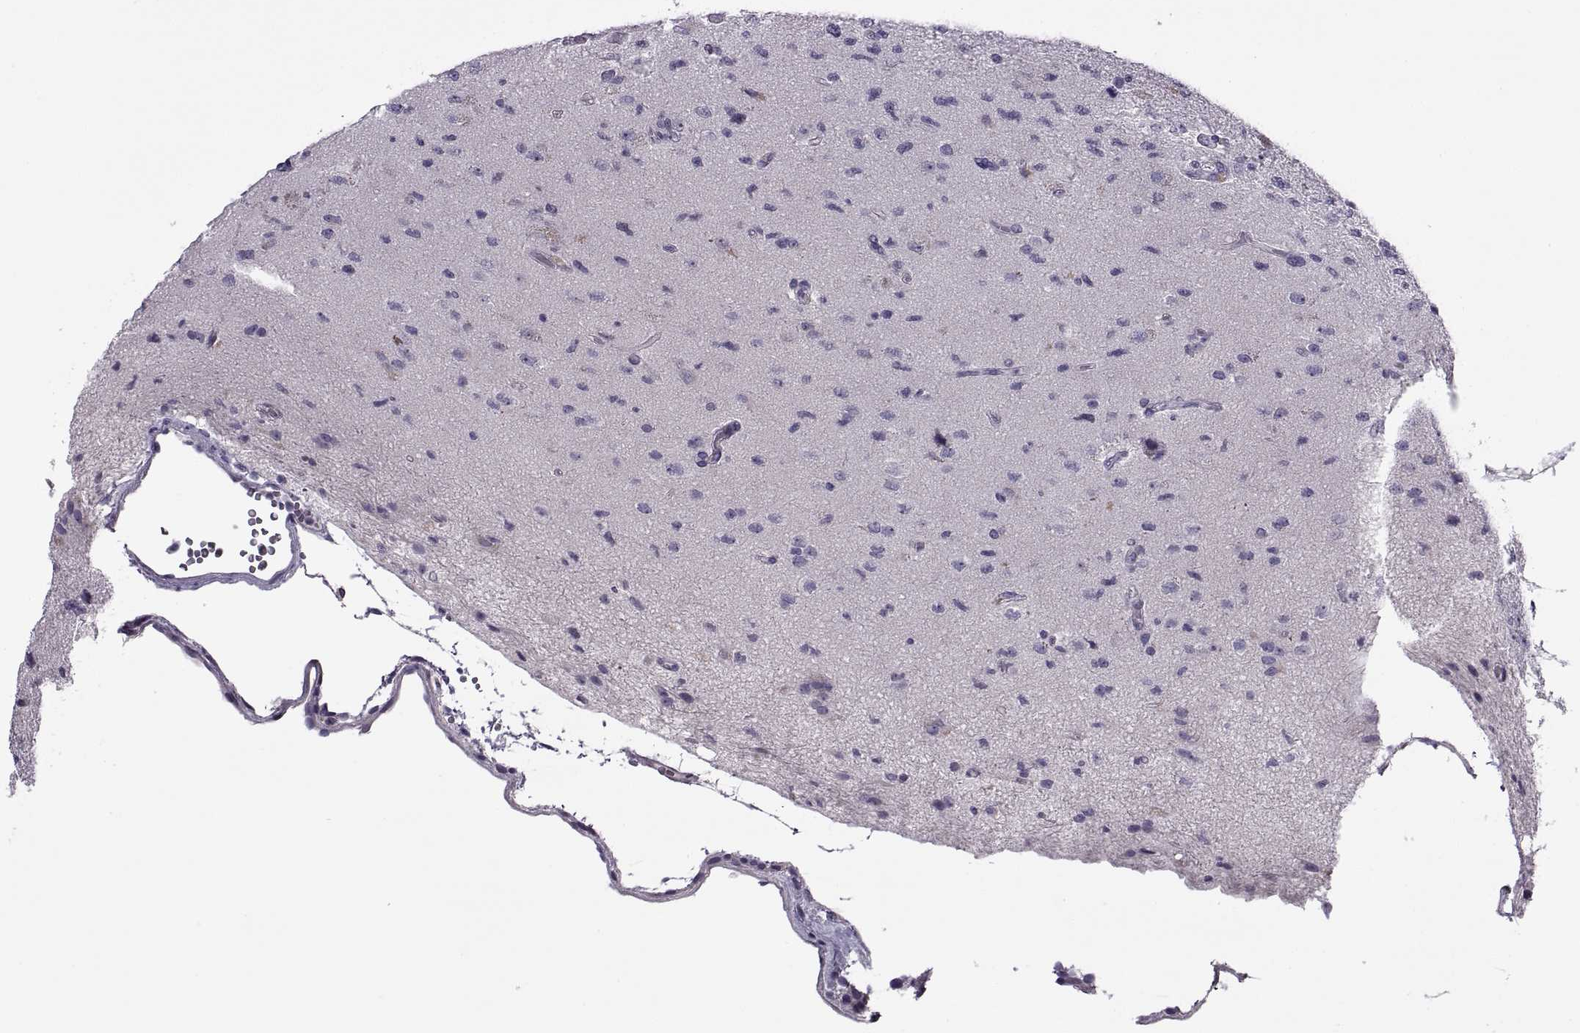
{"staining": {"intensity": "negative", "quantity": "none", "location": "none"}, "tissue": "glioma", "cell_type": "Tumor cells", "image_type": "cancer", "snomed": [{"axis": "morphology", "description": "Glioma, malignant, High grade"}, {"axis": "topography", "description": "Brain"}], "caption": "This is an IHC image of human glioma. There is no positivity in tumor cells.", "gene": "MAGEB1", "patient": {"sex": "male", "age": 56}}